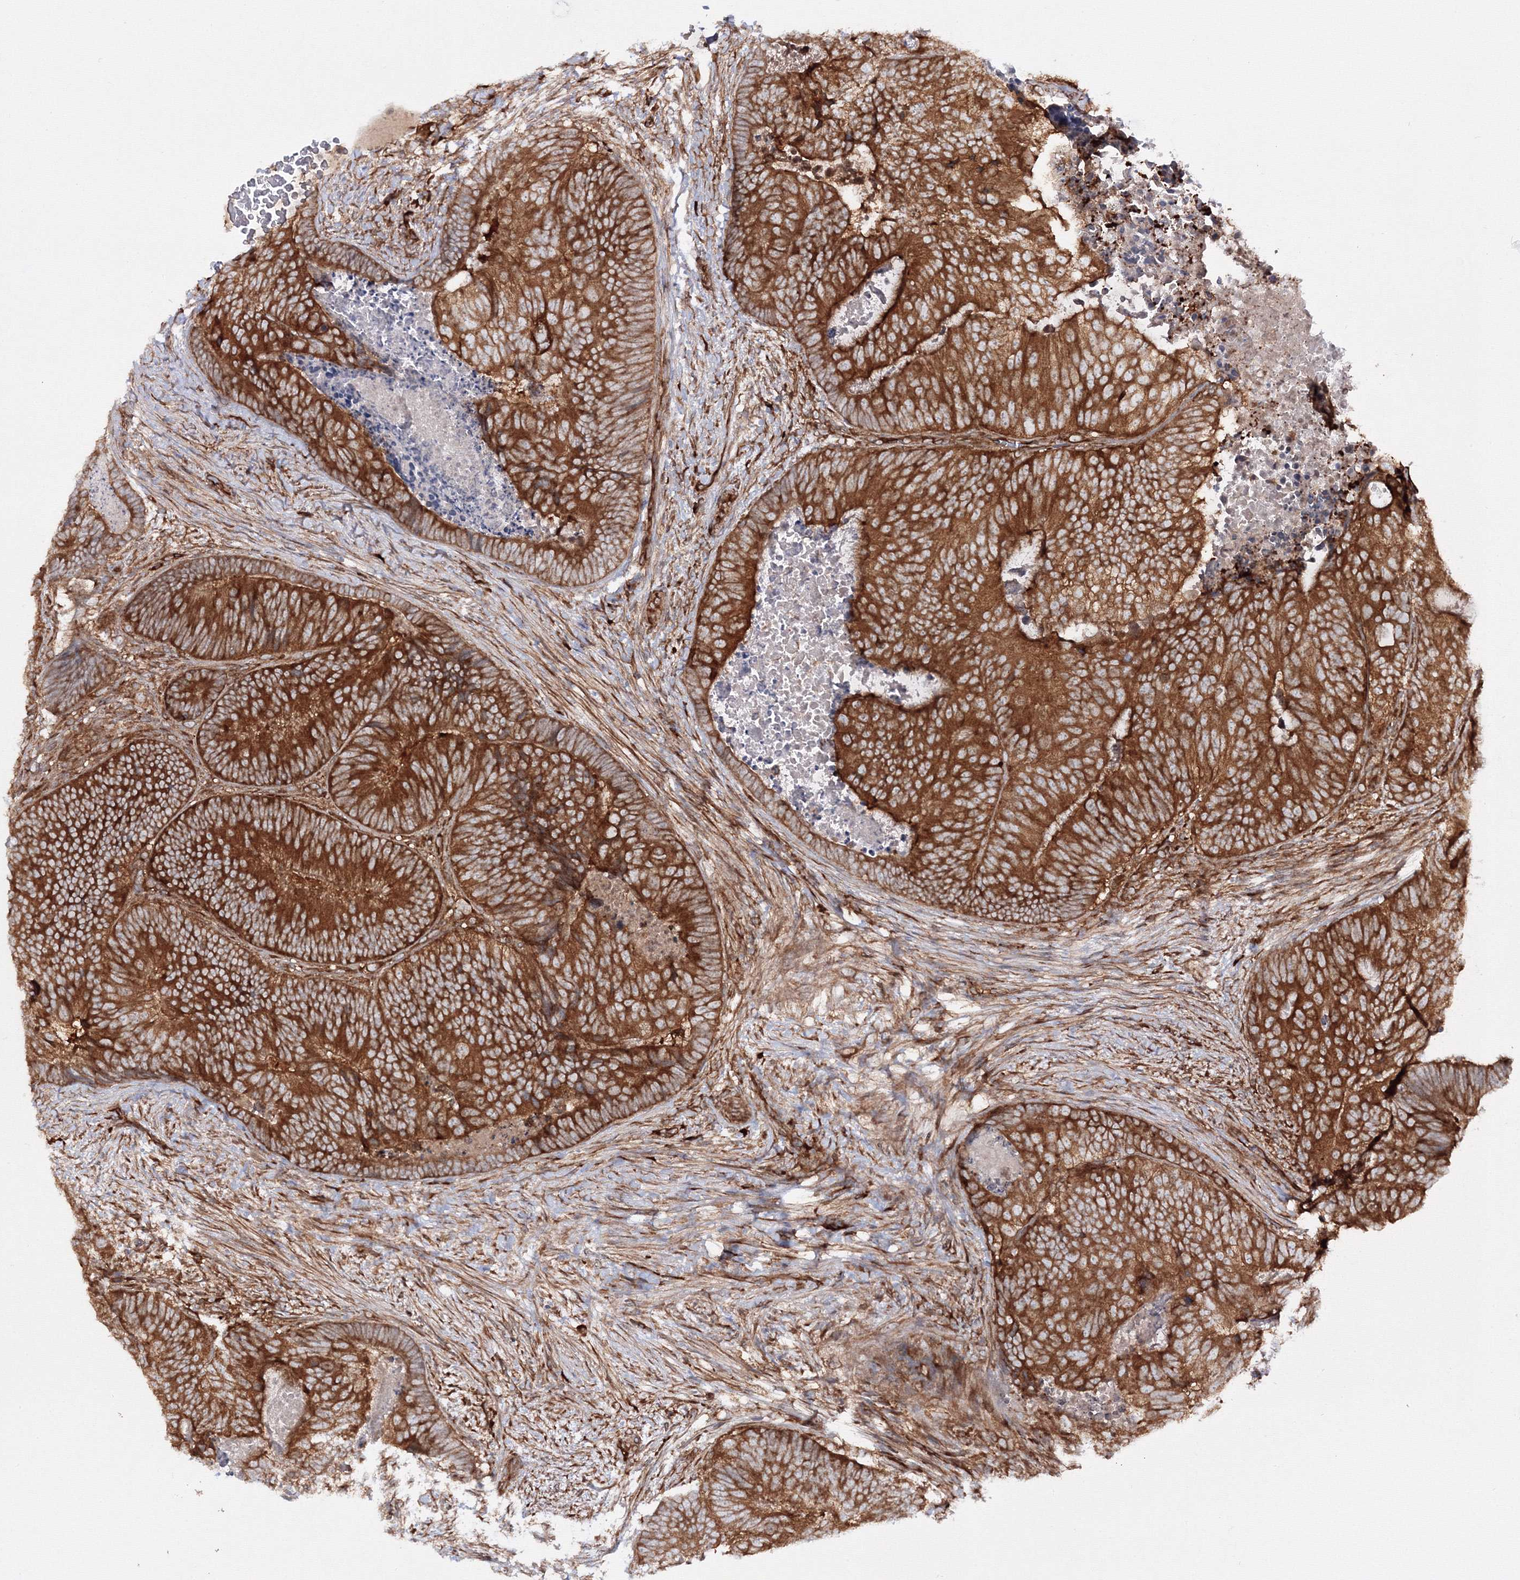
{"staining": {"intensity": "strong", "quantity": ">75%", "location": "cytoplasmic/membranous"}, "tissue": "colorectal cancer", "cell_type": "Tumor cells", "image_type": "cancer", "snomed": [{"axis": "morphology", "description": "Adenocarcinoma, NOS"}, {"axis": "topography", "description": "Colon"}], "caption": "This is an image of IHC staining of adenocarcinoma (colorectal), which shows strong expression in the cytoplasmic/membranous of tumor cells.", "gene": "HARS1", "patient": {"sex": "female", "age": 67}}